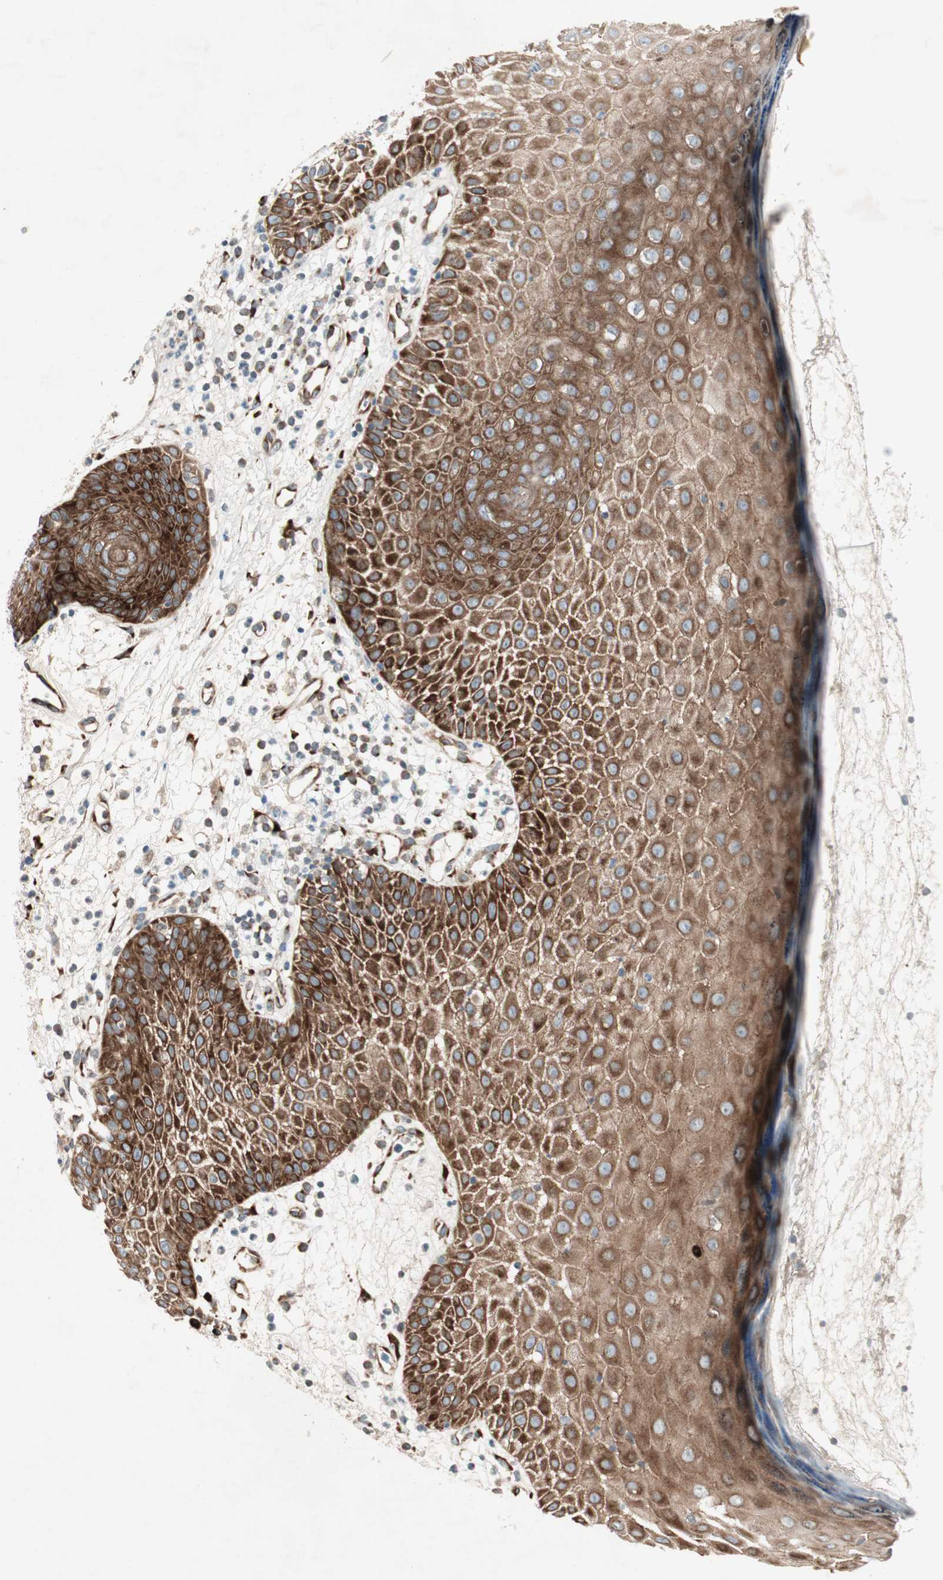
{"staining": {"intensity": "strong", "quantity": ">75%", "location": "cytoplasmic/membranous"}, "tissue": "skin cancer", "cell_type": "Tumor cells", "image_type": "cancer", "snomed": [{"axis": "morphology", "description": "Squamous cell carcinoma, NOS"}, {"axis": "topography", "description": "Skin"}], "caption": "Tumor cells demonstrate high levels of strong cytoplasmic/membranous expression in approximately >75% of cells in squamous cell carcinoma (skin).", "gene": "APOO", "patient": {"sex": "female", "age": 78}}